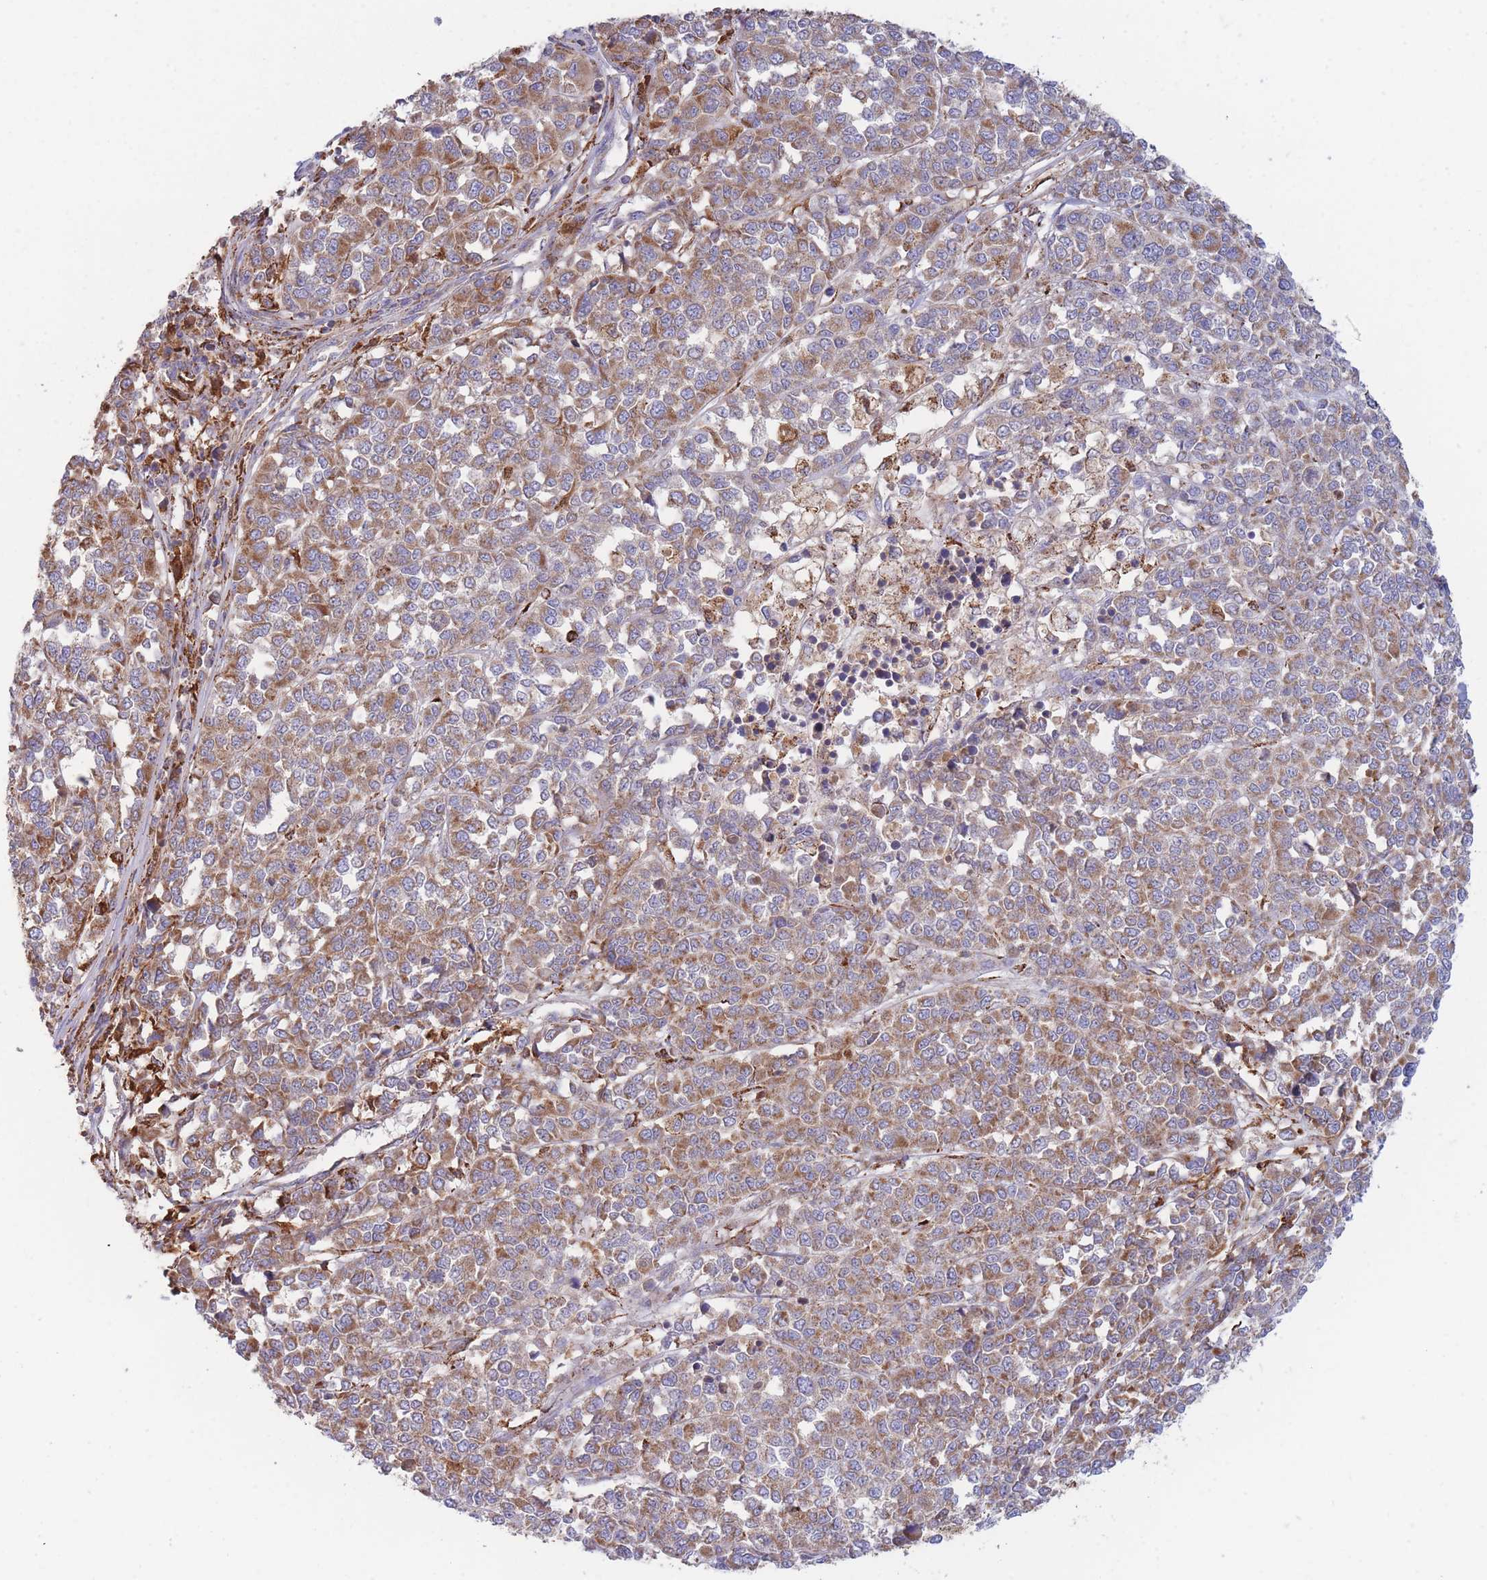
{"staining": {"intensity": "moderate", "quantity": ">75%", "location": "cytoplasmic/membranous"}, "tissue": "melanoma", "cell_type": "Tumor cells", "image_type": "cancer", "snomed": [{"axis": "morphology", "description": "Malignant melanoma, Metastatic site"}, {"axis": "topography", "description": "Lymph node"}], "caption": "Tumor cells display medium levels of moderate cytoplasmic/membranous expression in about >75% of cells in human malignant melanoma (metastatic site).", "gene": "MRPL17", "patient": {"sex": "male", "age": 44}}